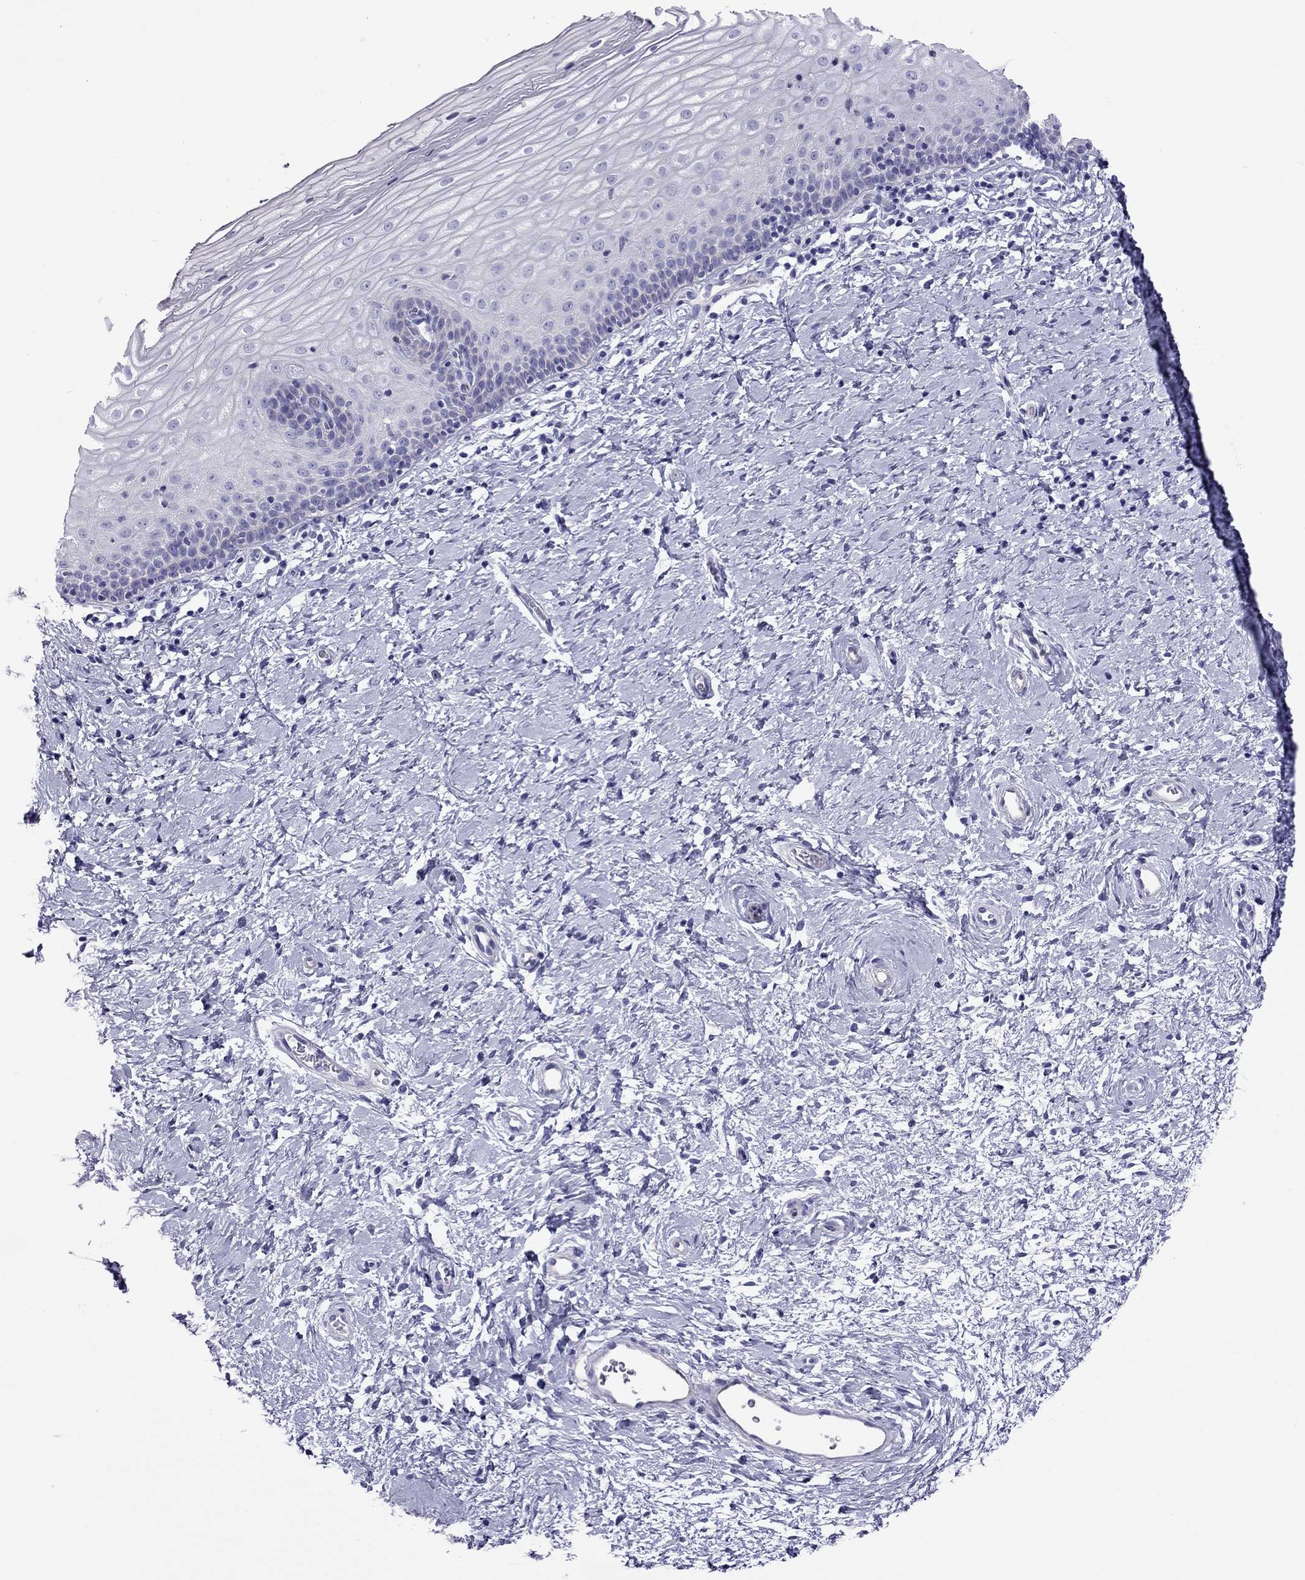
{"staining": {"intensity": "negative", "quantity": "none", "location": "none"}, "tissue": "cervix", "cell_type": "Glandular cells", "image_type": "normal", "snomed": [{"axis": "morphology", "description": "Normal tissue, NOS"}, {"axis": "topography", "description": "Cervix"}], "caption": "Immunohistochemical staining of unremarkable human cervix displays no significant positivity in glandular cells. (DAB (3,3'-diaminobenzidine) IHC visualized using brightfield microscopy, high magnification).", "gene": "MYL11", "patient": {"sex": "female", "age": 37}}